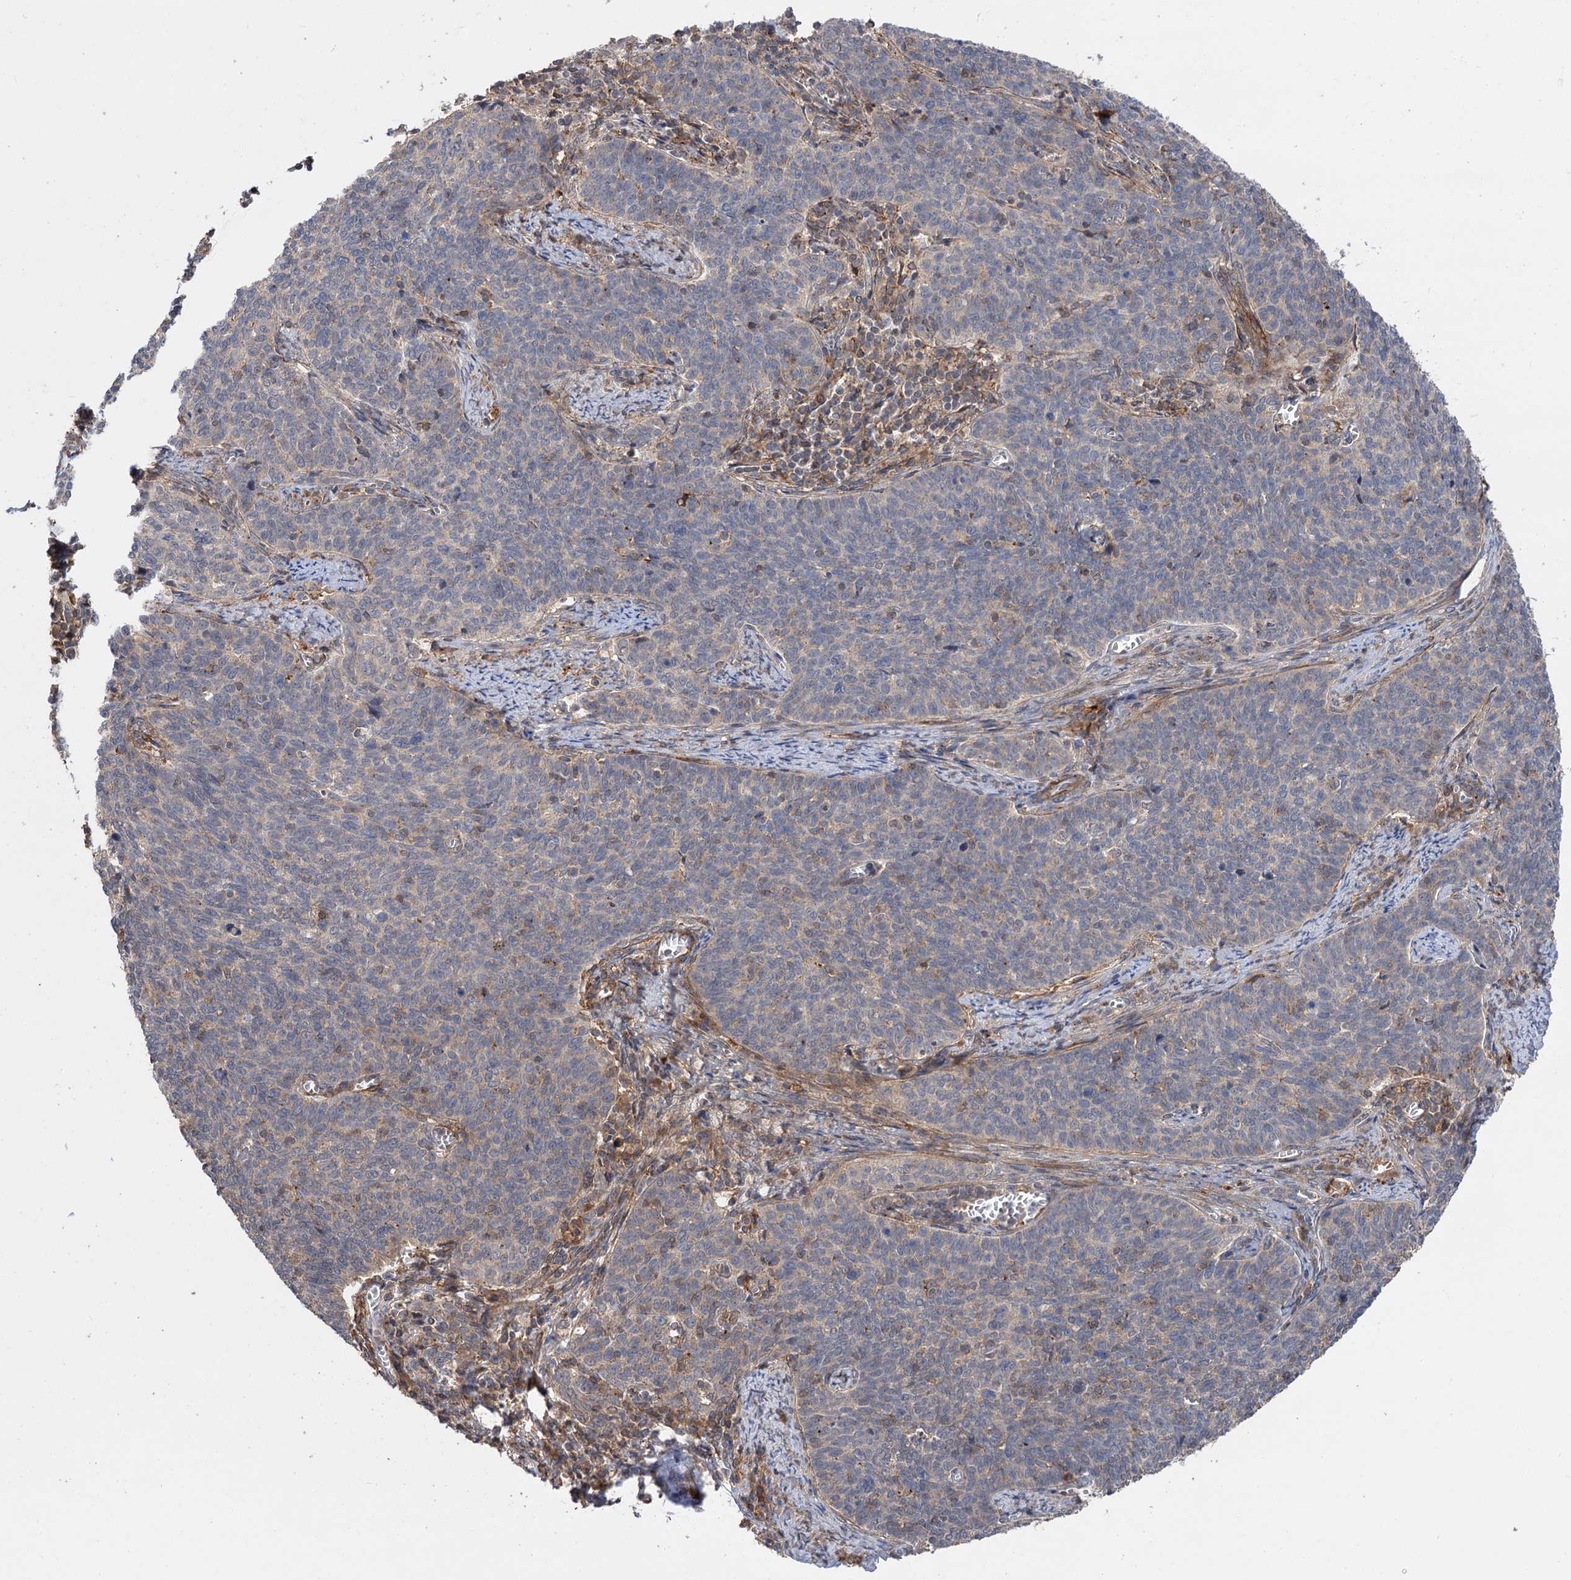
{"staining": {"intensity": "weak", "quantity": "<25%", "location": "cytoplasmic/membranous"}, "tissue": "cervical cancer", "cell_type": "Tumor cells", "image_type": "cancer", "snomed": [{"axis": "morphology", "description": "Squamous cell carcinoma, NOS"}, {"axis": "topography", "description": "Cervix"}], "caption": "A micrograph of human squamous cell carcinoma (cervical) is negative for staining in tumor cells. The staining is performed using DAB (3,3'-diaminobenzidine) brown chromogen with nuclei counter-stained in using hematoxylin.", "gene": "FBXW8", "patient": {"sex": "female", "age": 39}}